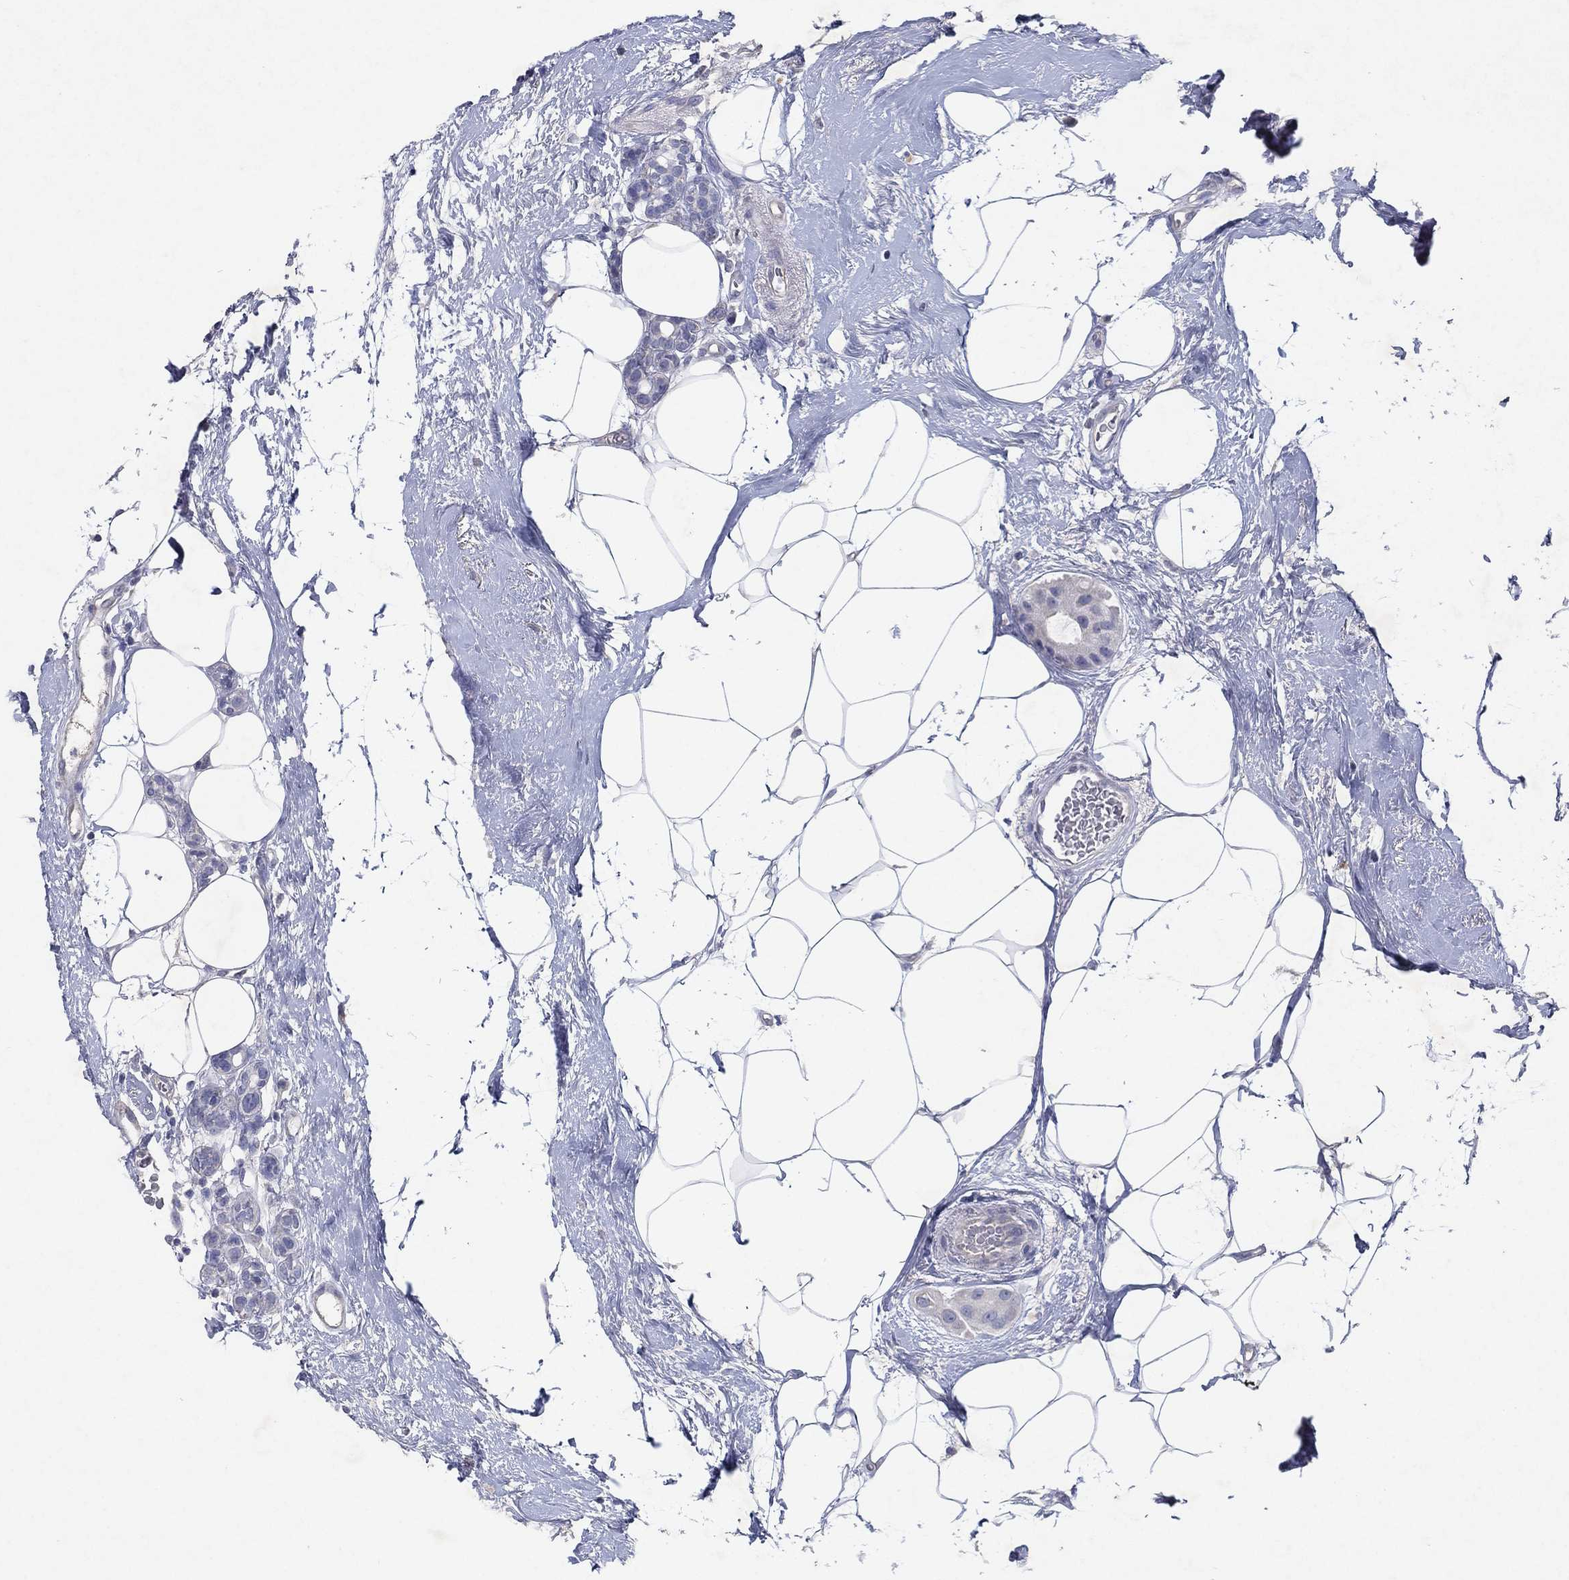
{"staining": {"intensity": "negative", "quantity": "none", "location": "none"}, "tissue": "breast cancer", "cell_type": "Tumor cells", "image_type": "cancer", "snomed": [{"axis": "morphology", "description": "Duct carcinoma"}, {"axis": "topography", "description": "Breast"}], "caption": "Breast intraductal carcinoma stained for a protein using IHC demonstrates no positivity tumor cells.", "gene": "KRT40", "patient": {"sex": "female", "age": 45}}